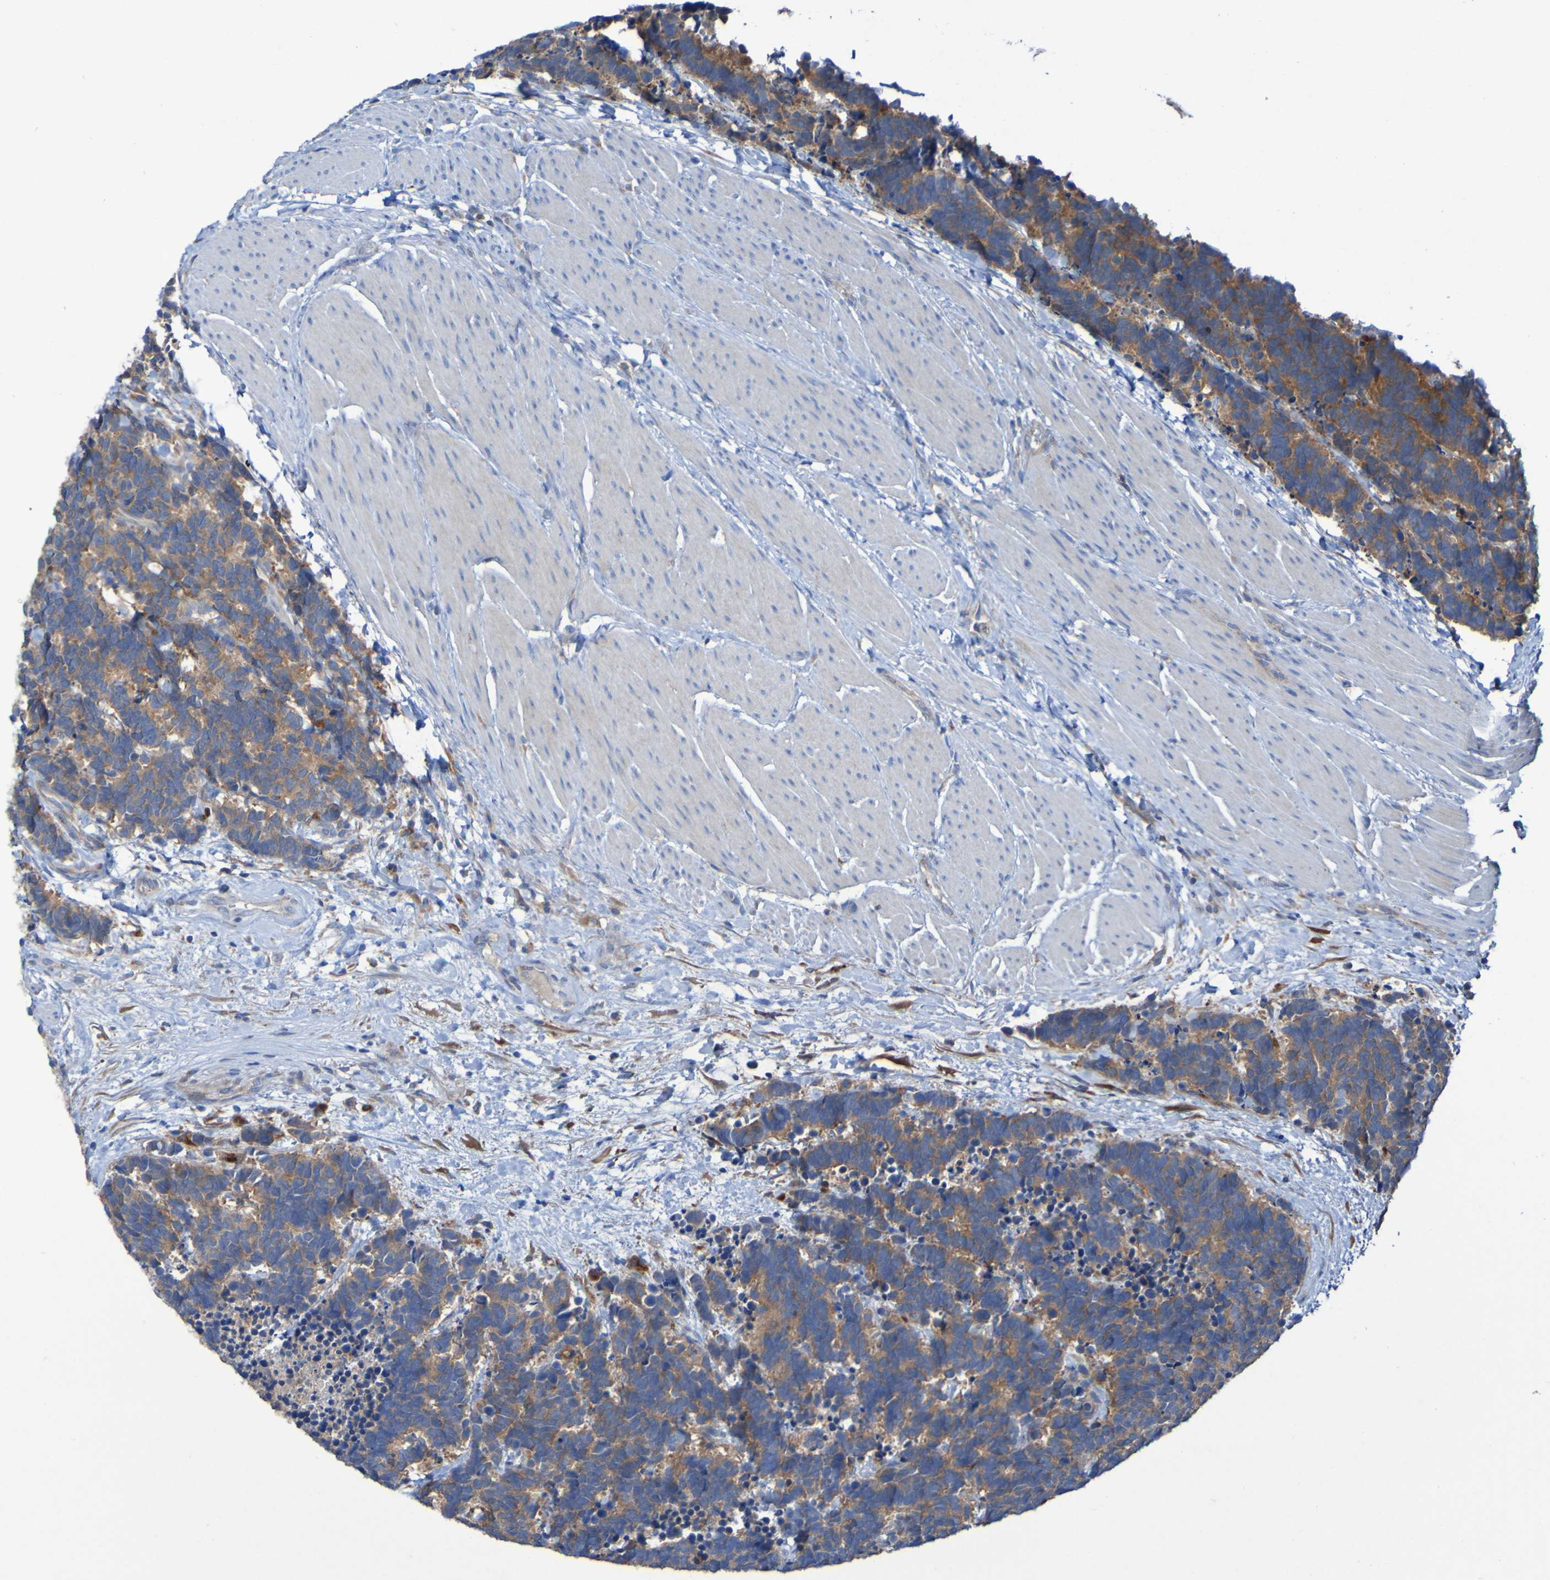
{"staining": {"intensity": "moderate", "quantity": ">75%", "location": "cytoplasmic/membranous"}, "tissue": "carcinoid", "cell_type": "Tumor cells", "image_type": "cancer", "snomed": [{"axis": "morphology", "description": "Carcinoma, NOS"}, {"axis": "morphology", "description": "Carcinoid, malignant, NOS"}, {"axis": "topography", "description": "Urinary bladder"}], "caption": "A brown stain shows moderate cytoplasmic/membranous positivity of a protein in carcinoid (malignant) tumor cells.", "gene": "ARHGEF16", "patient": {"sex": "male", "age": 57}}